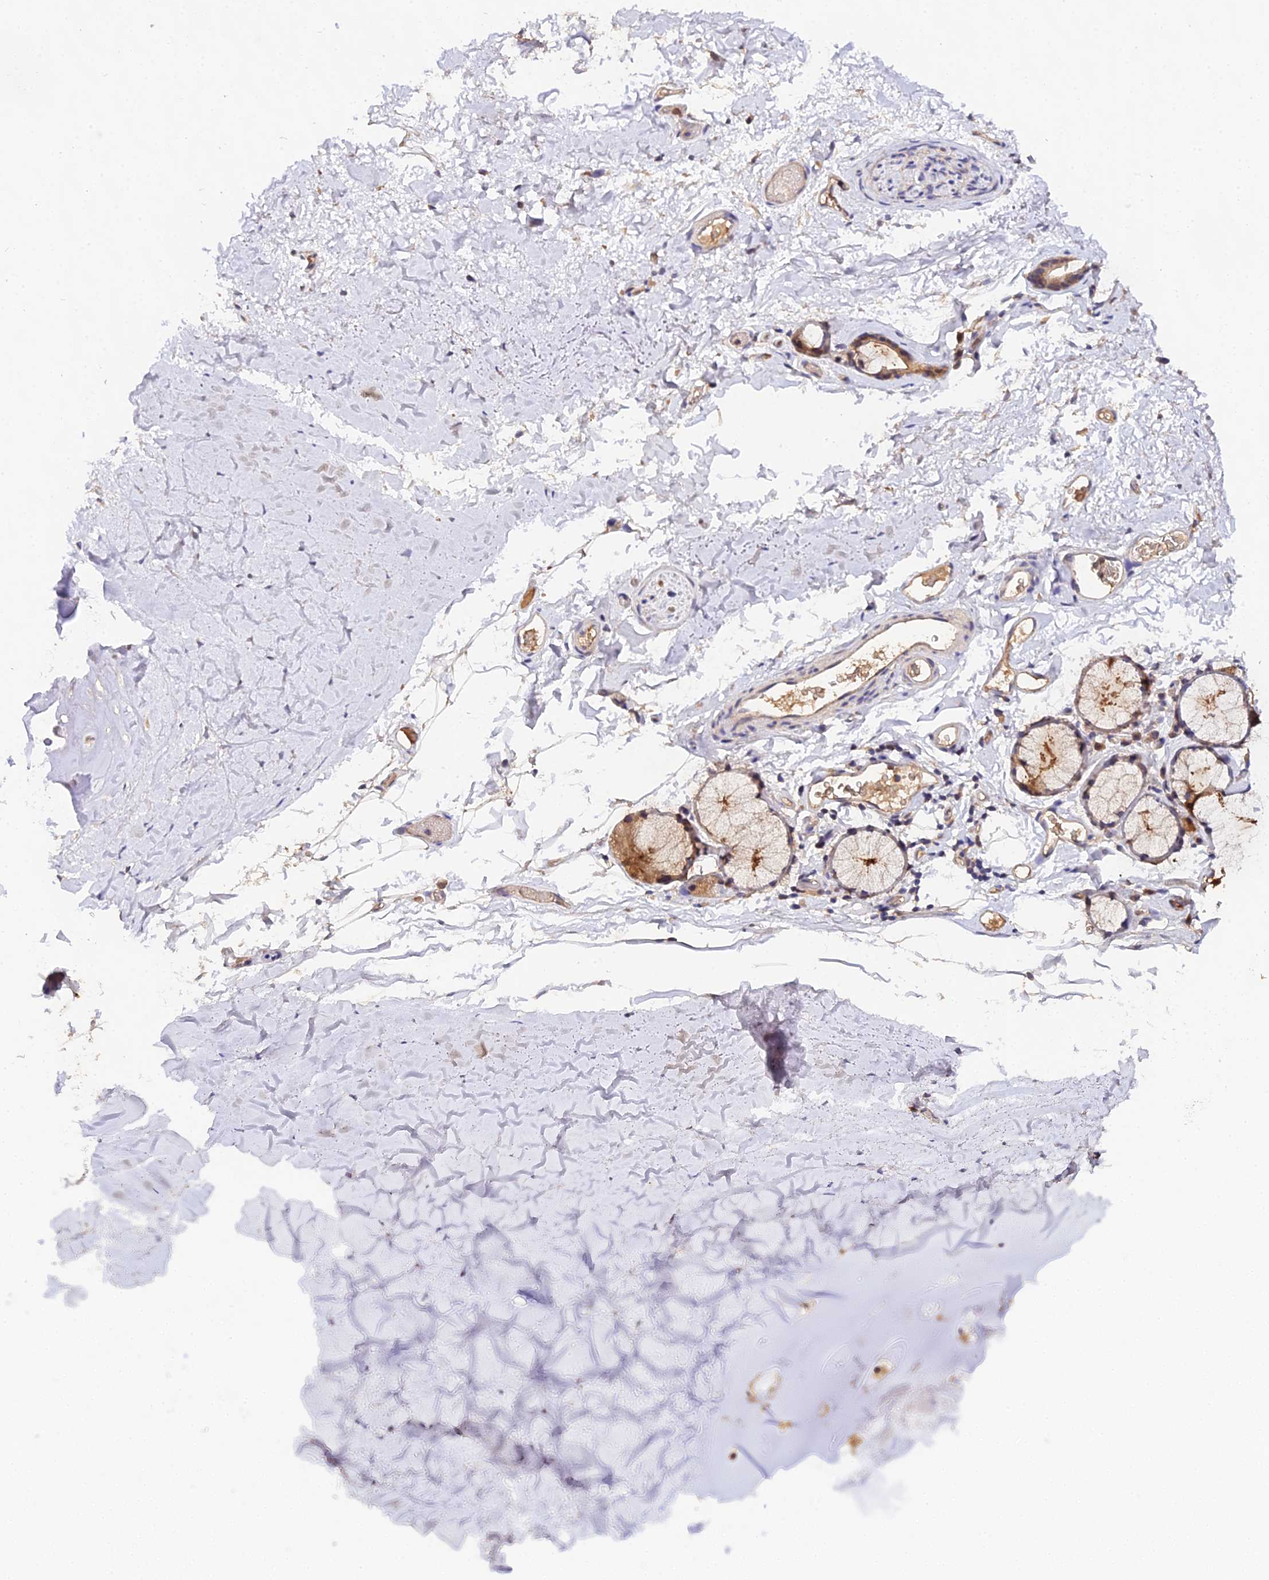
{"staining": {"intensity": "negative", "quantity": "none", "location": "none"}, "tissue": "adipose tissue", "cell_type": "Adipocytes", "image_type": "normal", "snomed": [{"axis": "morphology", "description": "Normal tissue, NOS"}, {"axis": "topography", "description": "Bronchus"}], "caption": "Protein analysis of unremarkable adipose tissue demonstrates no significant expression in adipocytes.", "gene": "FBP1", "patient": {"sex": "female", "age": 73}}